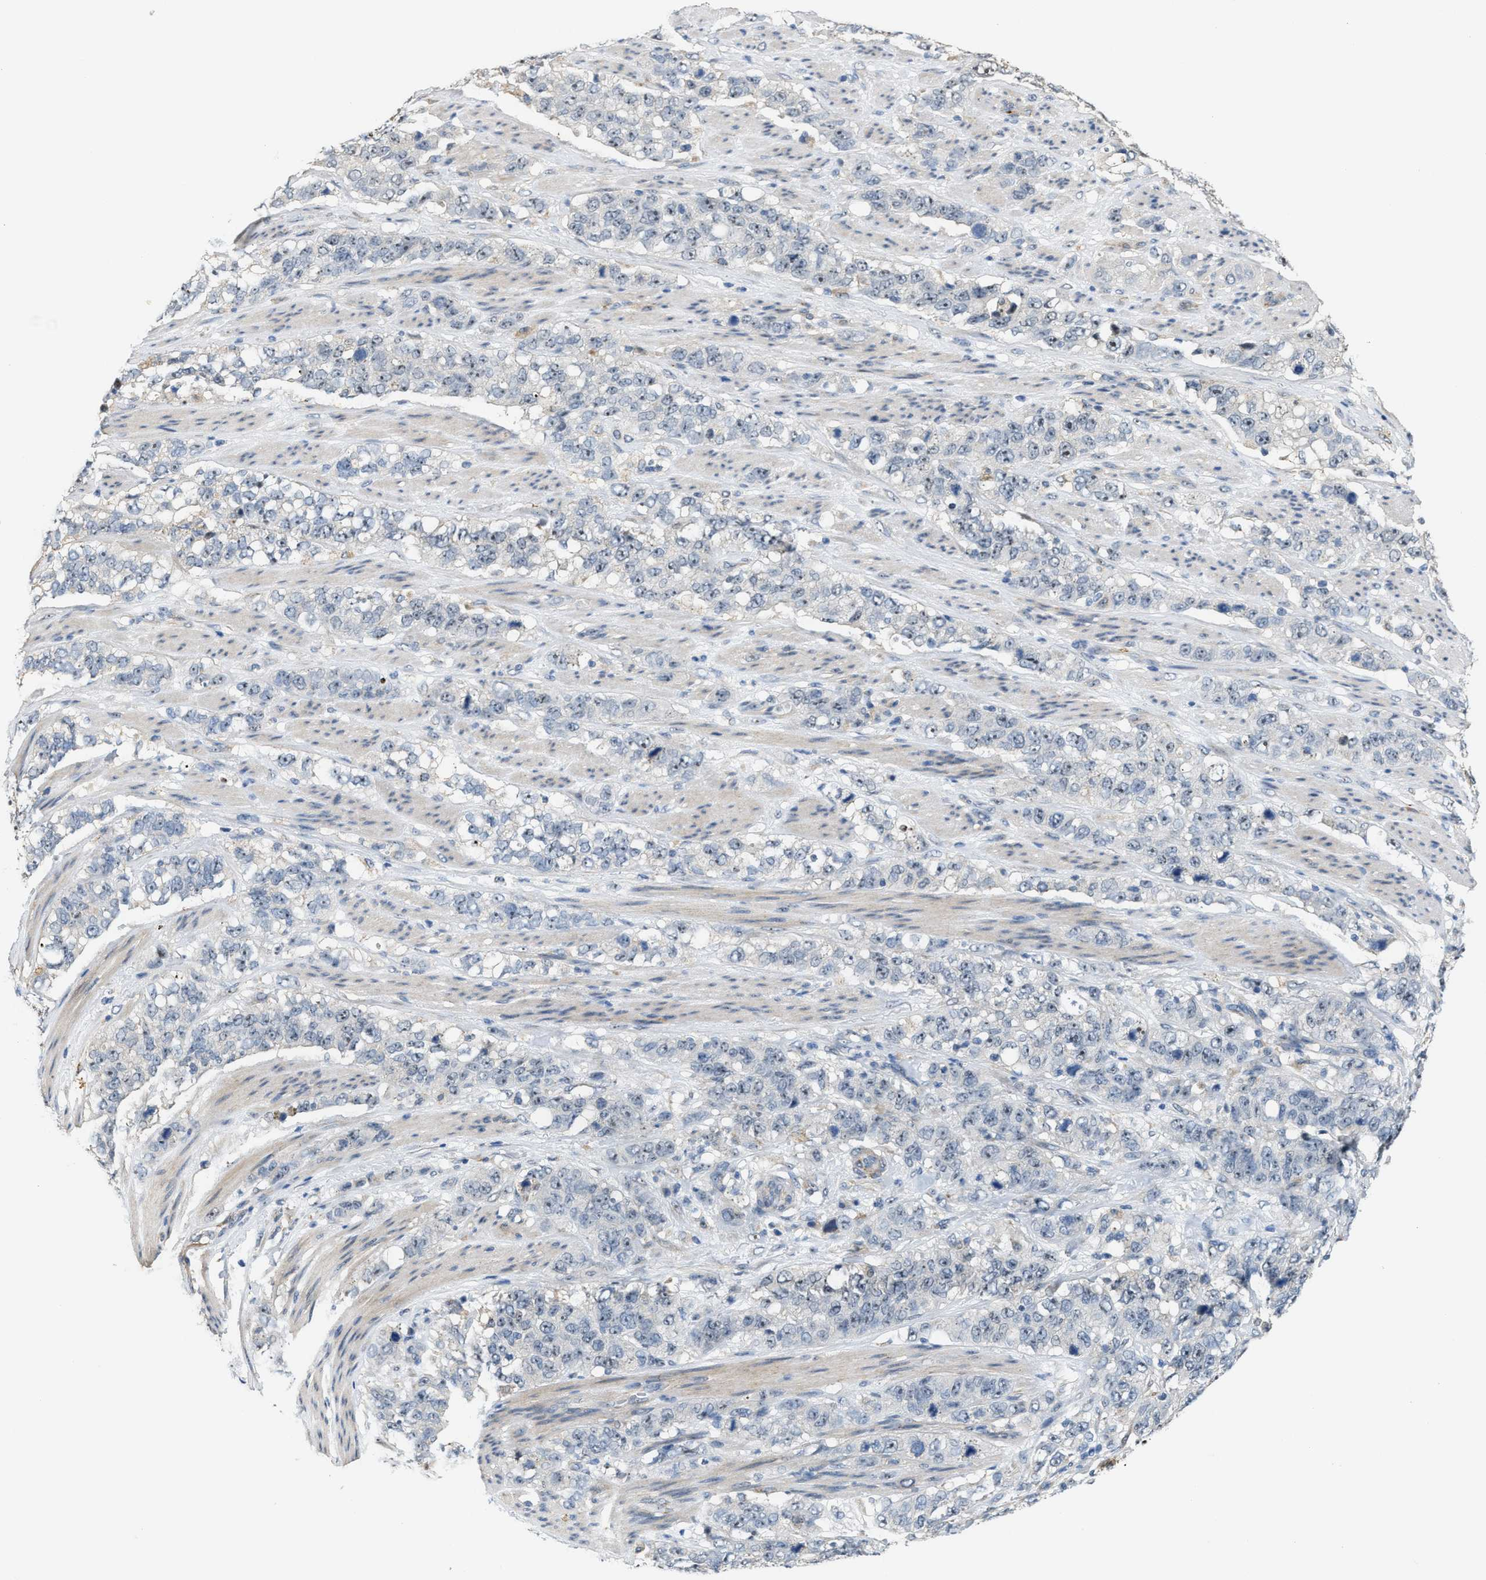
{"staining": {"intensity": "negative", "quantity": "none", "location": "none"}, "tissue": "stomach cancer", "cell_type": "Tumor cells", "image_type": "cancer", "snomed": [{"axis": "morphology", "description": "Adenocarcinoma, NOS"}, {"axis": "topography", "description": "Stomach"}], "caption": "IHC of stomach cancer reveals no positivity in tumor cells.", "gene": "ZNF783", "patient": {"sex": "male", "age": 48}}